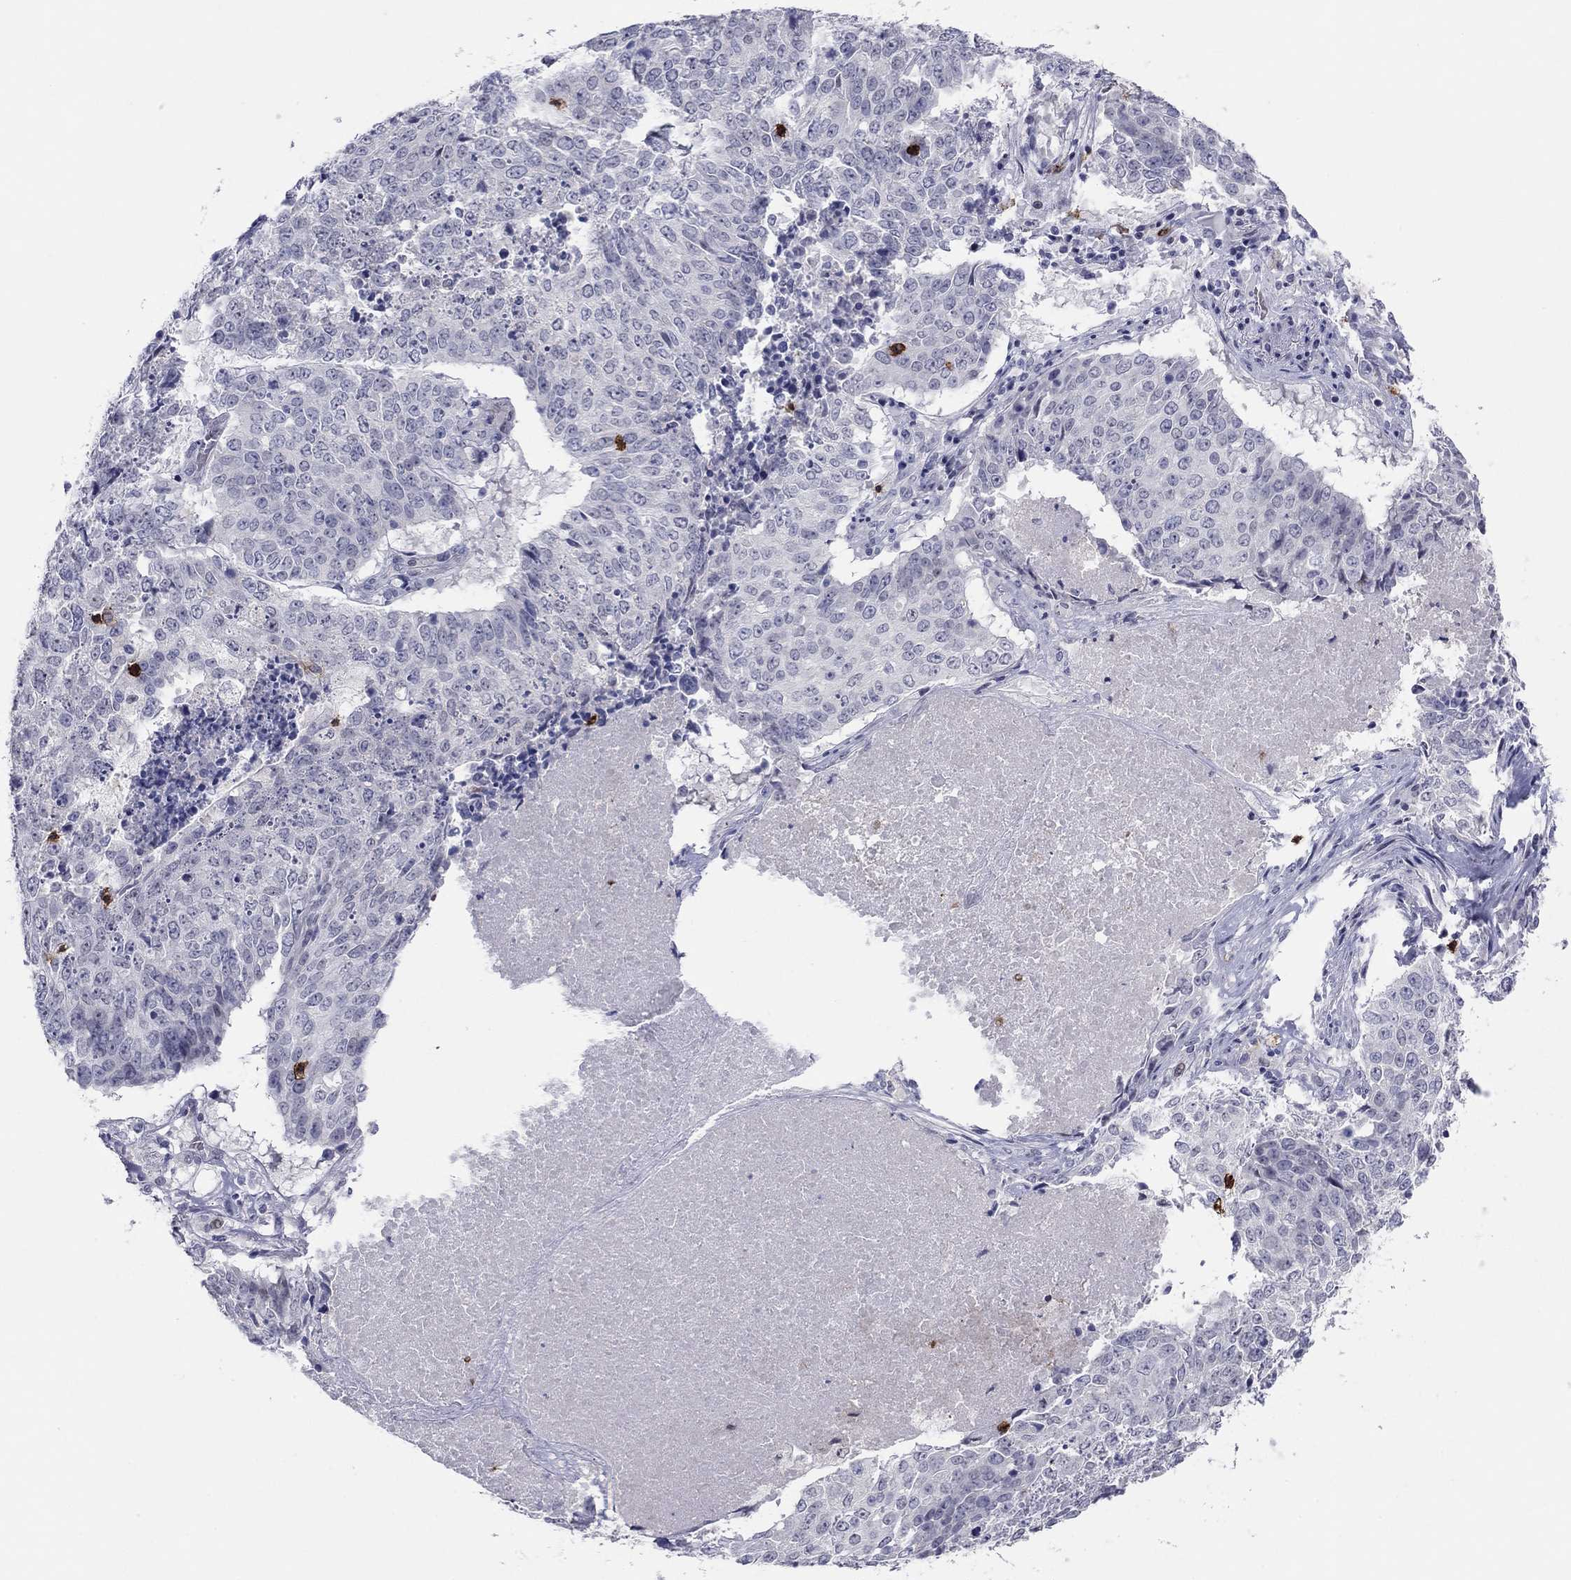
{"staining": {"intensity": "negative", "quantity": "none", "location": "none"}, "tissue": "lung cancer", "cell_type": "Tumor cells", "image_type": "cancer", "snomed": [{"axis": "morphology", "description": "Normal tissue, NOS"}, {"axis": "morphology", "description": "Squamous cell carcinoma, NOS"}, {"axis": "topography", "description": "Bronchus"}, {"axis": "topography", "description": "Lung"}], "caption": "Tumor cells are negative for brown protein staining in lung cancer (squamous cell carcinoma).", "gene": "ITGAE", "patient": {"sex": "male", "age": 64}}